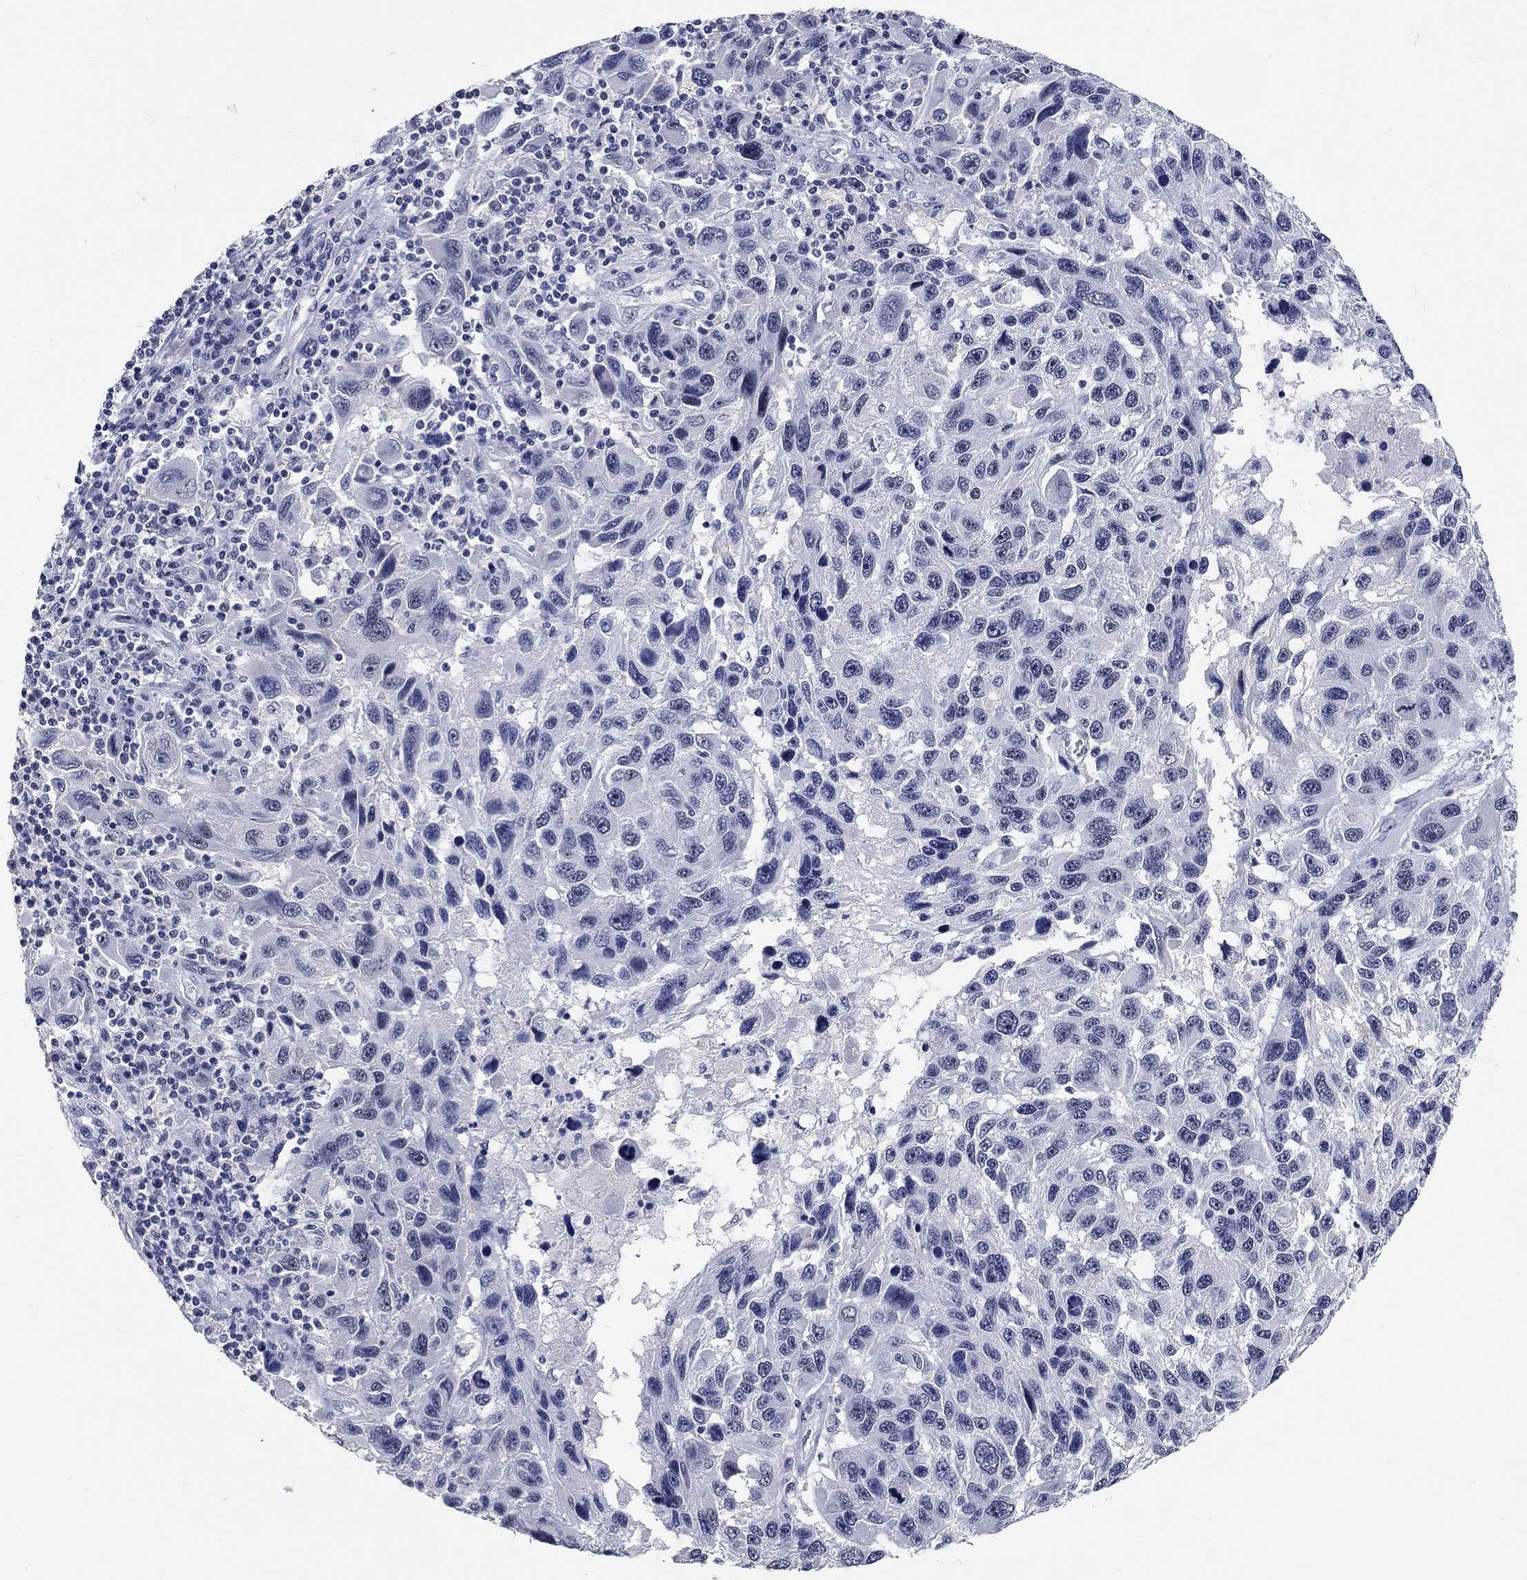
{"staining": {"intensity": "weak", "quantity": "<25%", "location": "nuclear"}, "tissue": "melanoma", "cell_type": "Tumor cells", "image_type": "cancer", "snomed": [{"axis": "morphology", "description": "Malignant melanoma, NOS"}, {"axis": "topography", "description": "Skin"}], "caption": "There is no significant staining in tumor cells of melanoma.", "gene": "GRIN1", "patient": {"sex": "male", "age": 53}}